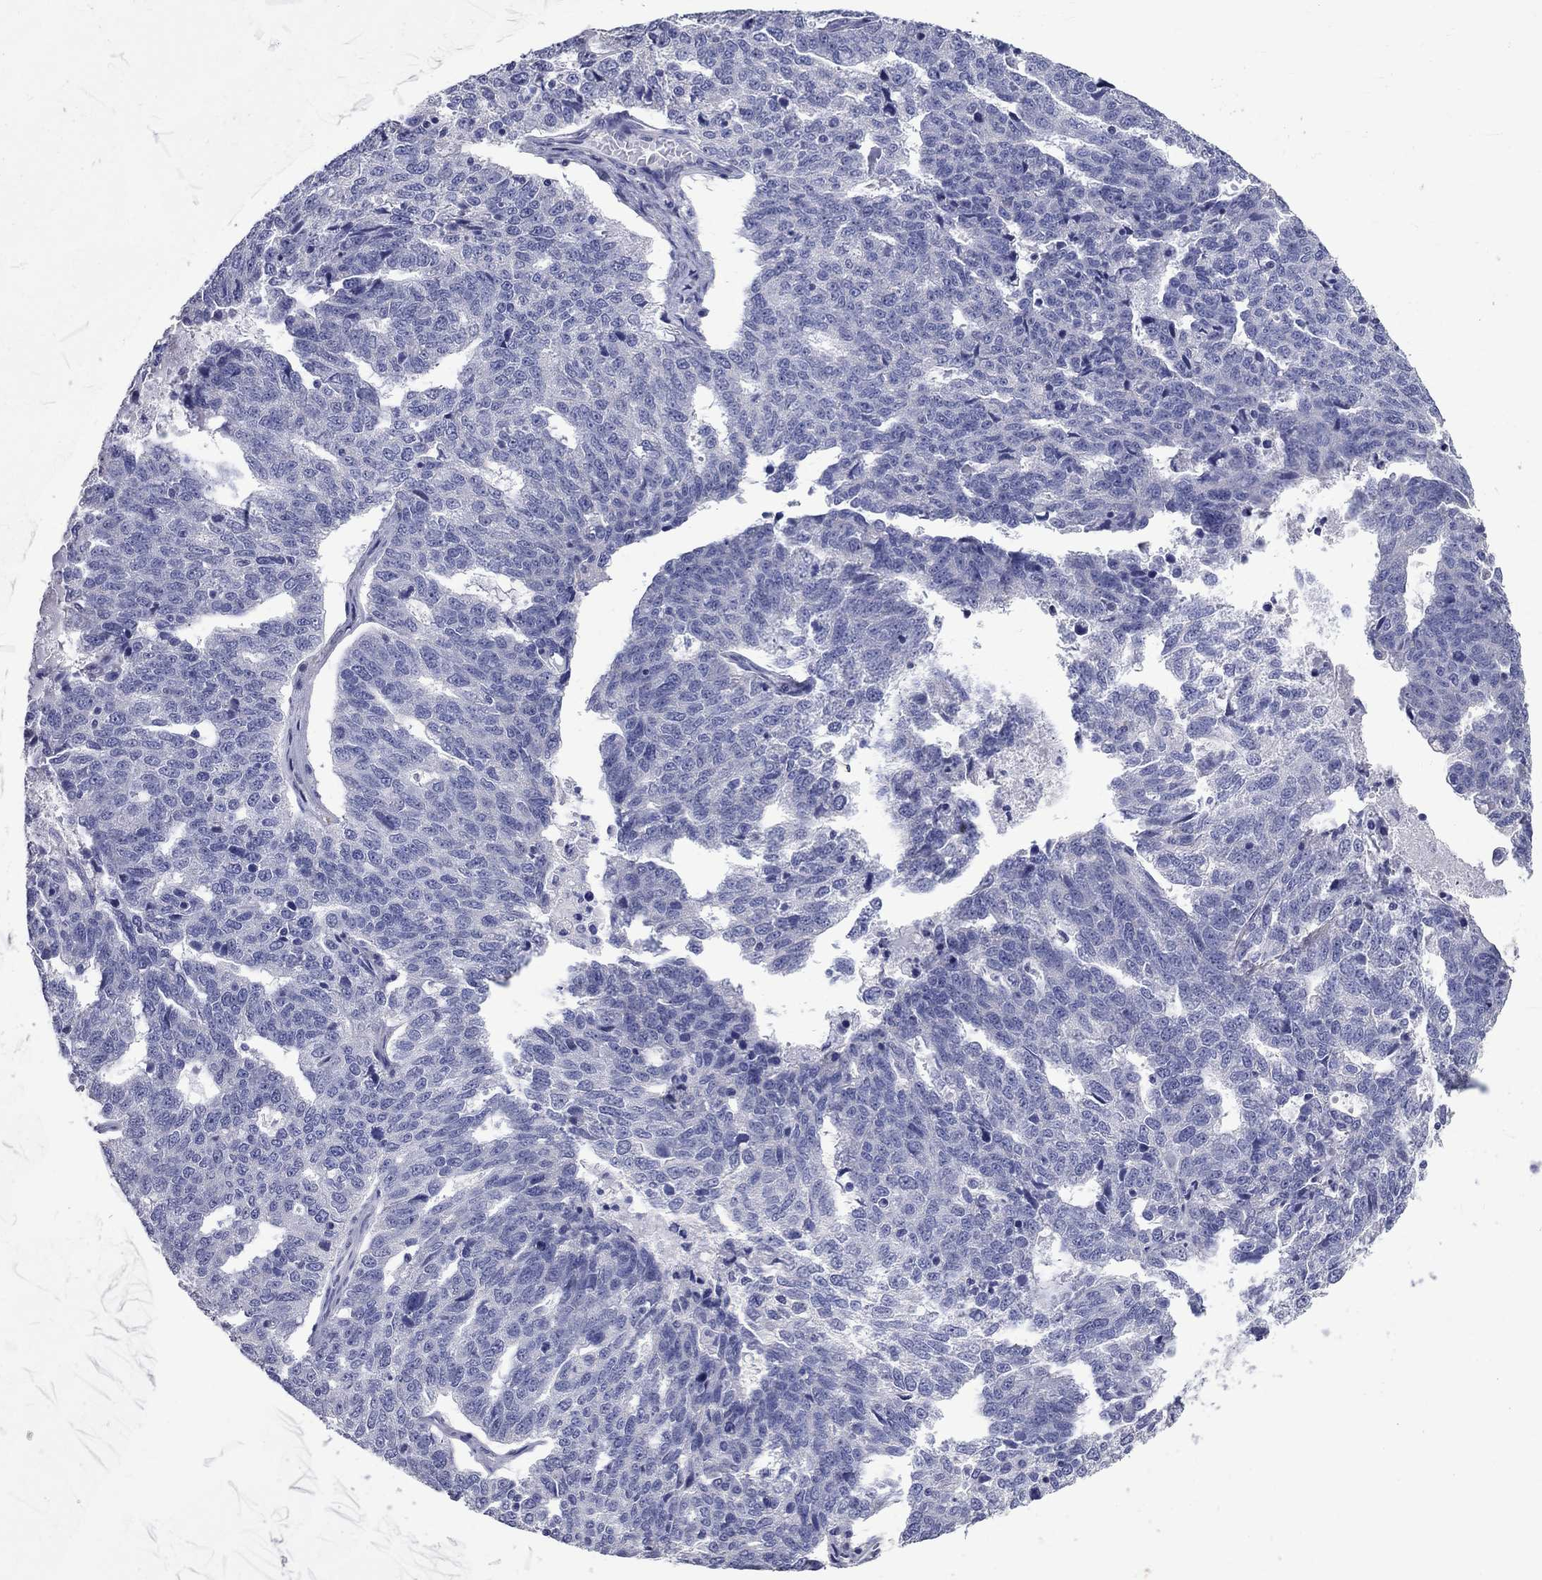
{"staining": {"intensity": "negative", "quantity": "none", "location": "none"}, "tissue": "ovarian cancer", "cell_type": "Tumor cells", "image_type": "cancer", "snomed": [{"axis": "morphology", "description": "Cystadenocarcinoma, serous, NOS"}, {"axis": "topography", "description": "Ovary"}], "caption": "There is no significant expression in tumor cells of serous cystadenocarcinoma (ovarian). (DAB immunohistochemistry (IHC) visualized using brightfield microscopy, high magnification).", "gene": "ANXA10", "patient": {"sex": "female", "age": 71}}